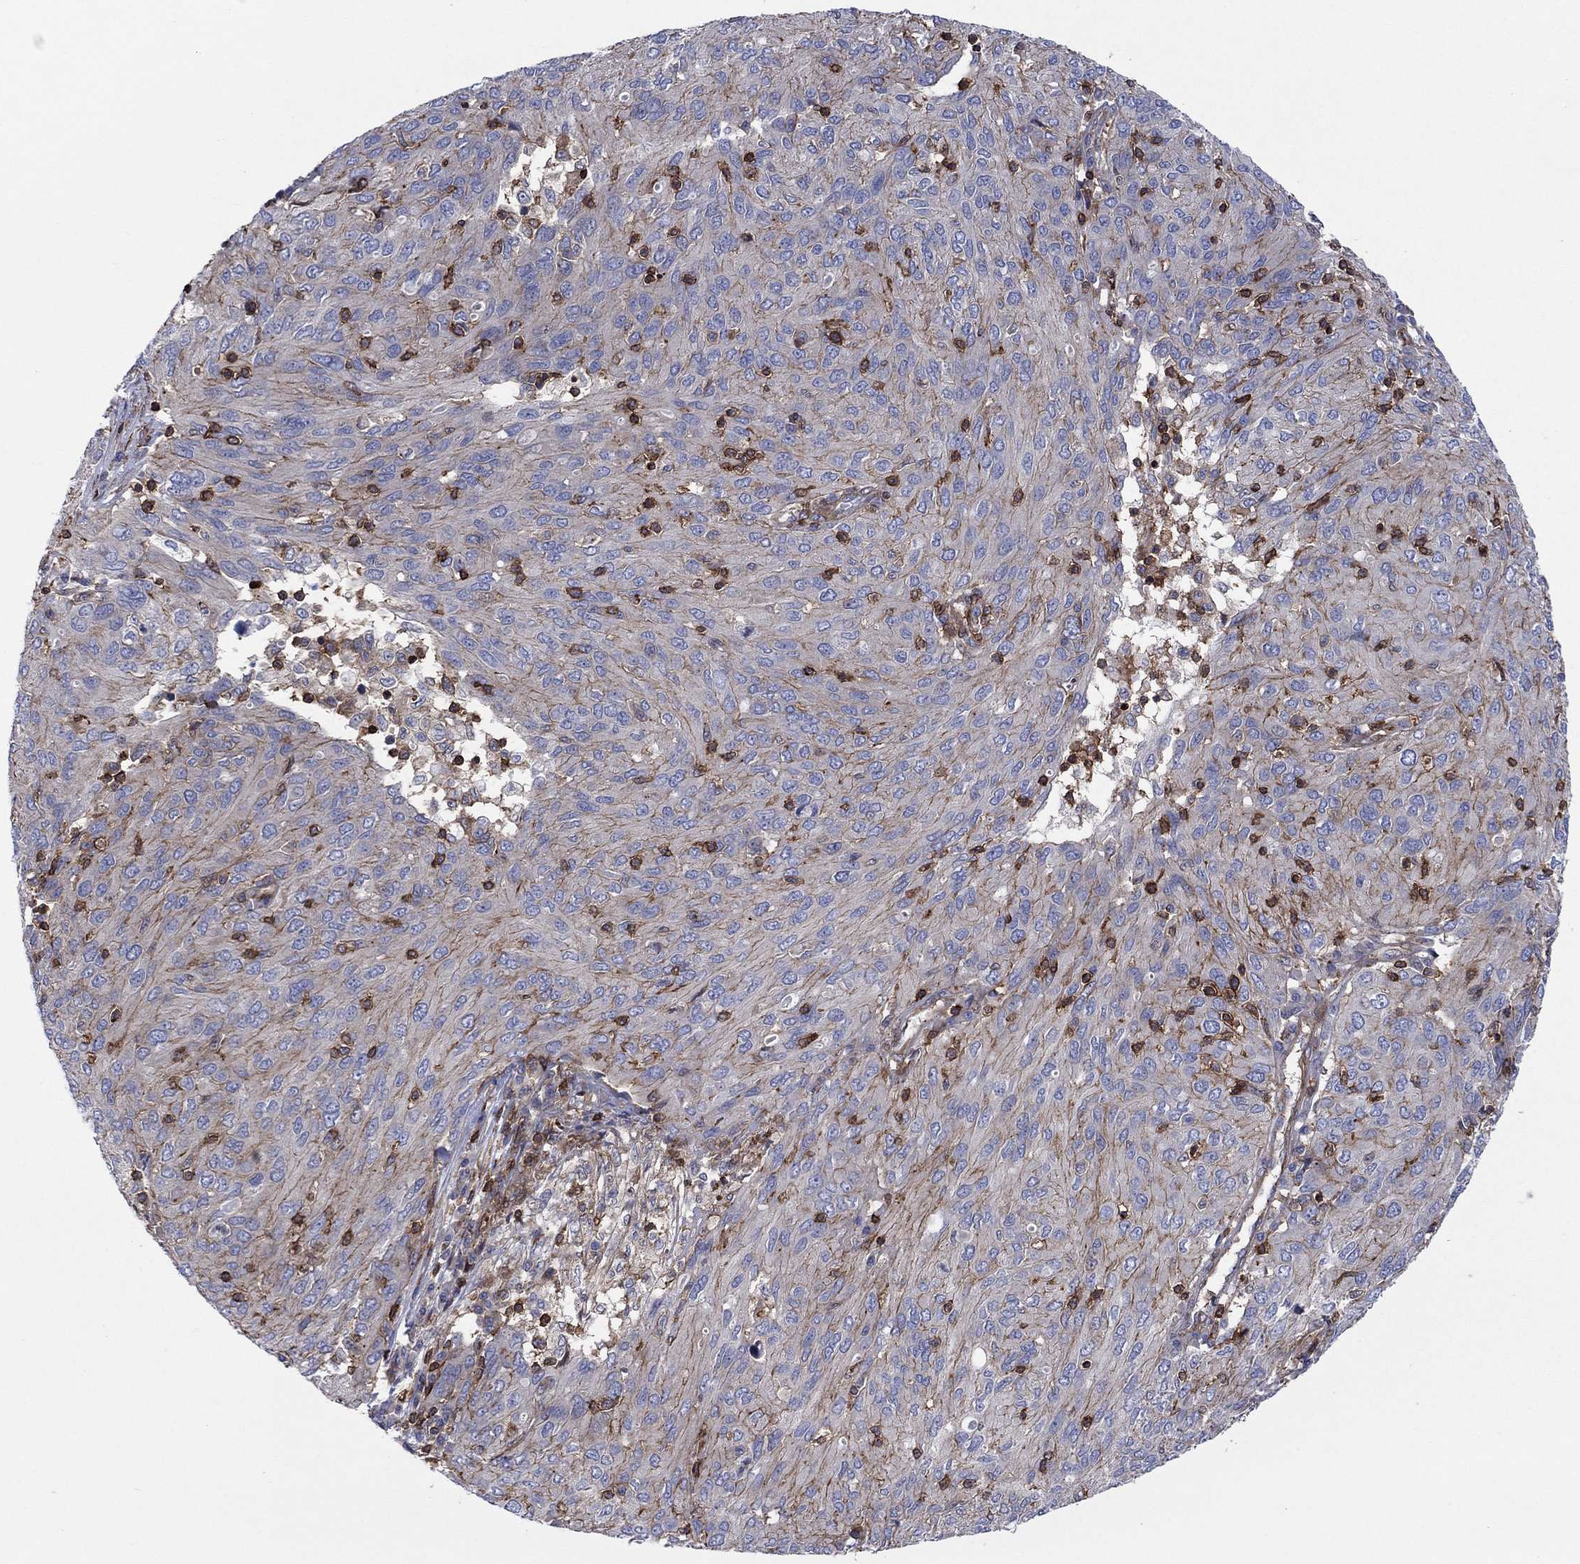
{"staining": {"intensity": "weak", "quantity": "25%-75%", "location": "cytoplasmic/membranous"}, "tissue": "ovarian cancer", "cell_type": "Tumor cells", "image_type": "cancer", "snomed": [{"axis": "morphology", "description": "Carcinoma, endometroid"}, {"axis": "topography", "description": "Ovary"}], "caption": "High-power microscopy captured an IHC micrograph of endometroid carcinoma (ovarian), revealing weak cytoplasmic/membranous staining in approximately 25%-75% of tumor cells.", "gene": "PAG1", "patient": {"sex": "female", "age": 50}}